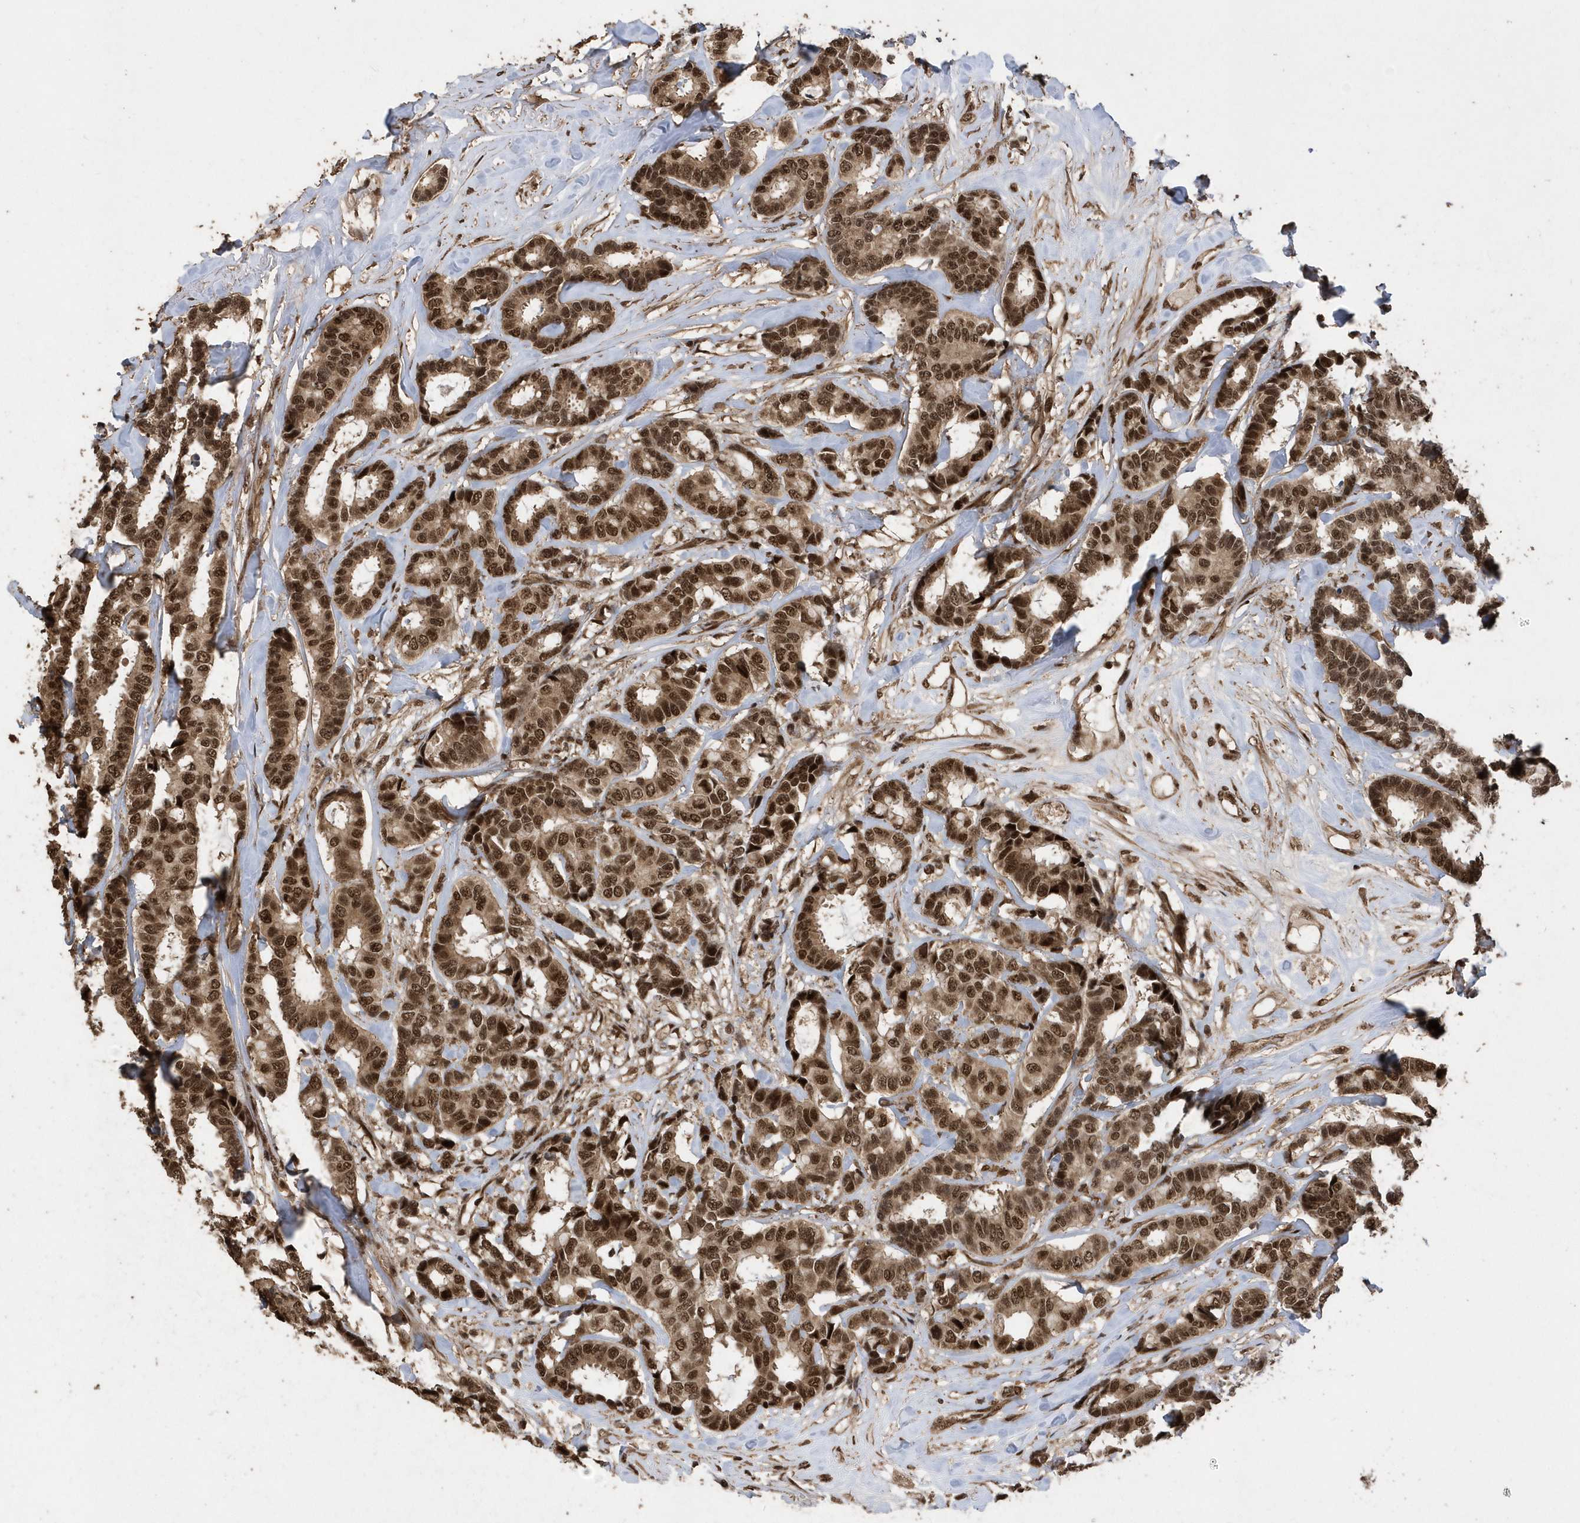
{"staining": {"intensity": "strong", "quantity": ">75%", "location": "cytoplasmic/membranous,nuclear"}, "tissue": "breast cancer", "cell_type": "Tumor cells", "image_type": "cancer", "snomed": [{"axis": "morphology", "description": "Duct carcinoma"}, {"axis": "topography", "description": "Breast"}], "caption": "An IHC histopathology image of tumor tissue is shown. Protein staining in brown labels strong cytoplasmic/membranous and nuclear positivity in breast cancer (infiltrating ductal carcinoma) within tumor cells.", "gene": "INTS12", "patient": {"sex": "female", "age": 87}}